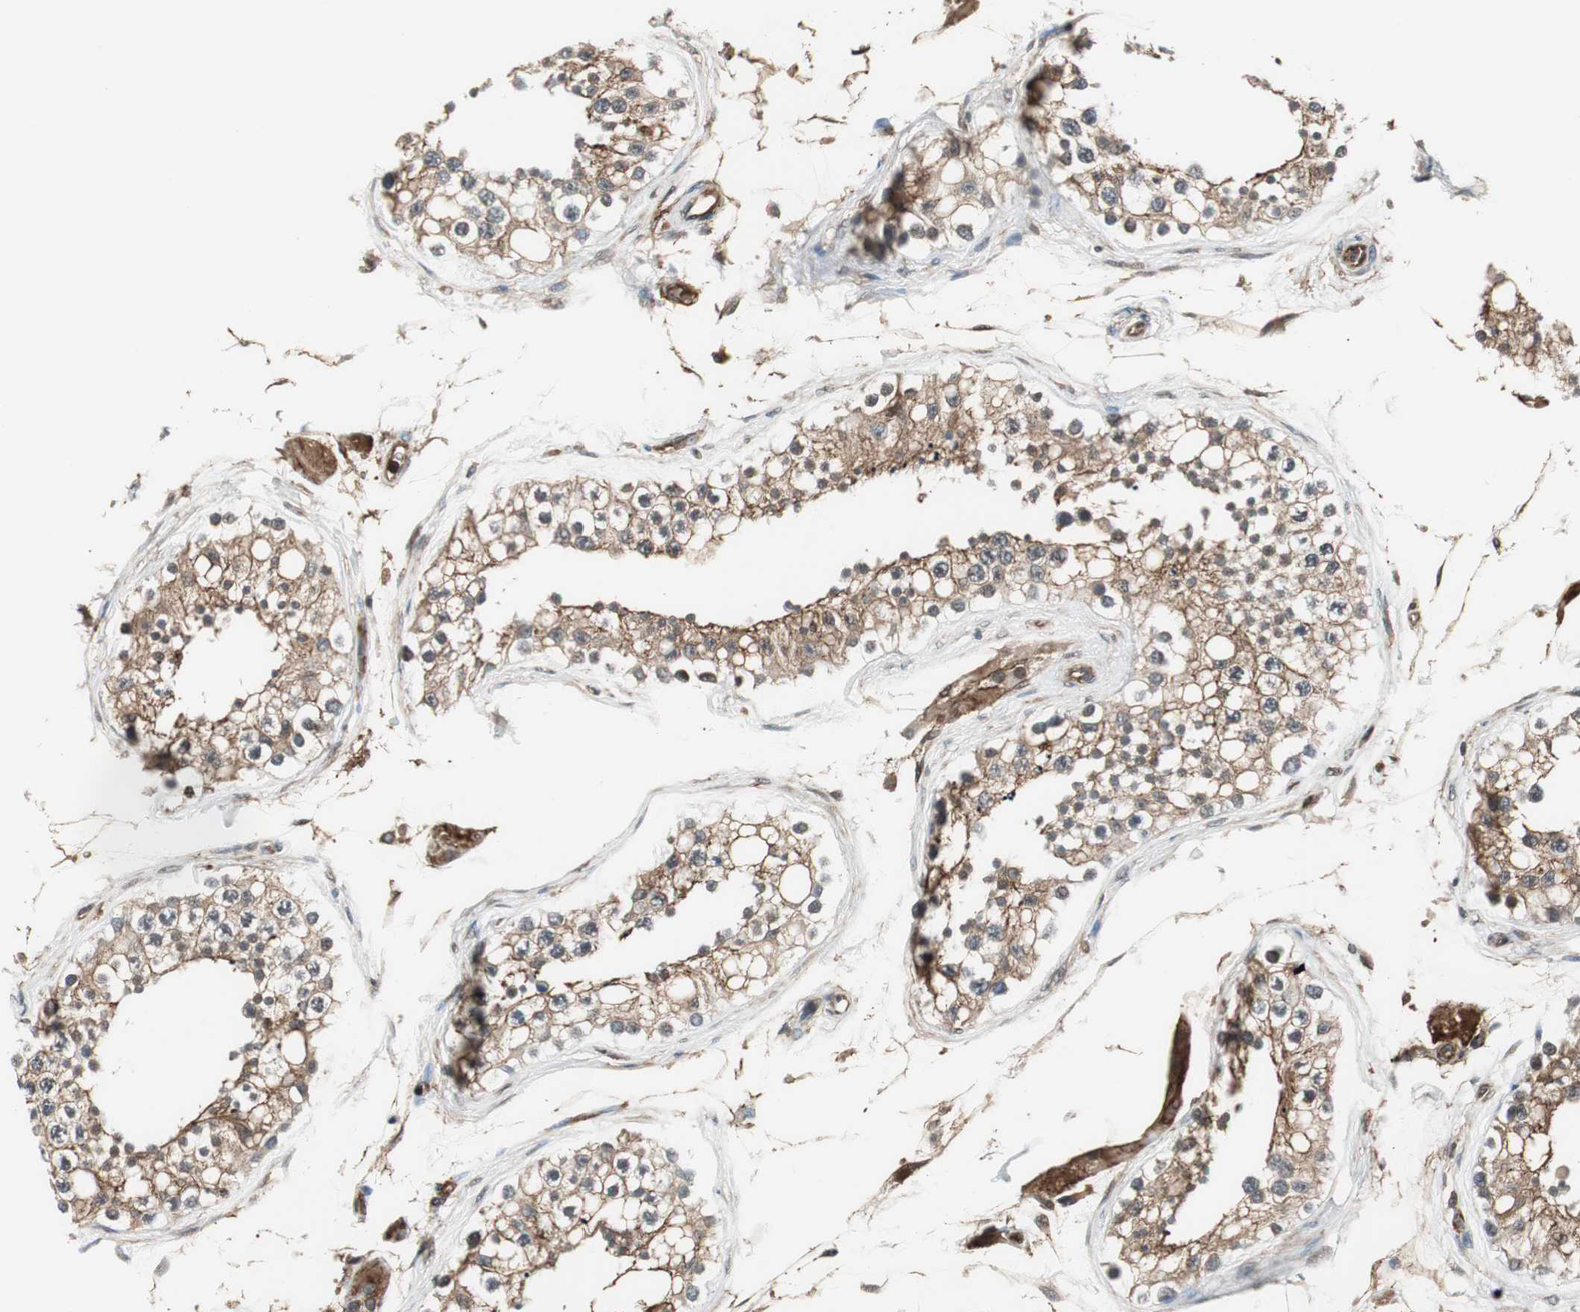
{"staining": {"intensity": "moderate", "quantity": ">75%", "location": "cytoplasmic/membranous"}, "tissue": "testis", "cell_type": "Cells in seminiferous ducts", "image_type": "normal", "snomed": [{"axis": "morphology", "description": "Normal tissue, NOS"}, {"axis": "topography", "description": "Testis"}], "caption": "Testis was stained to show a protein in brown. There is medium levels of moderate cytoplasmic/membranous staining in about >75% of cells in seminiferous ducts. Using DAB (3,3'-diaminobenzidine) (brown) and hematoxylin (blue) stains, captured at high magnification using brightfield microscopy.", "gene": "PTPN11", "patient": {"sex": "male", "age": 68}}